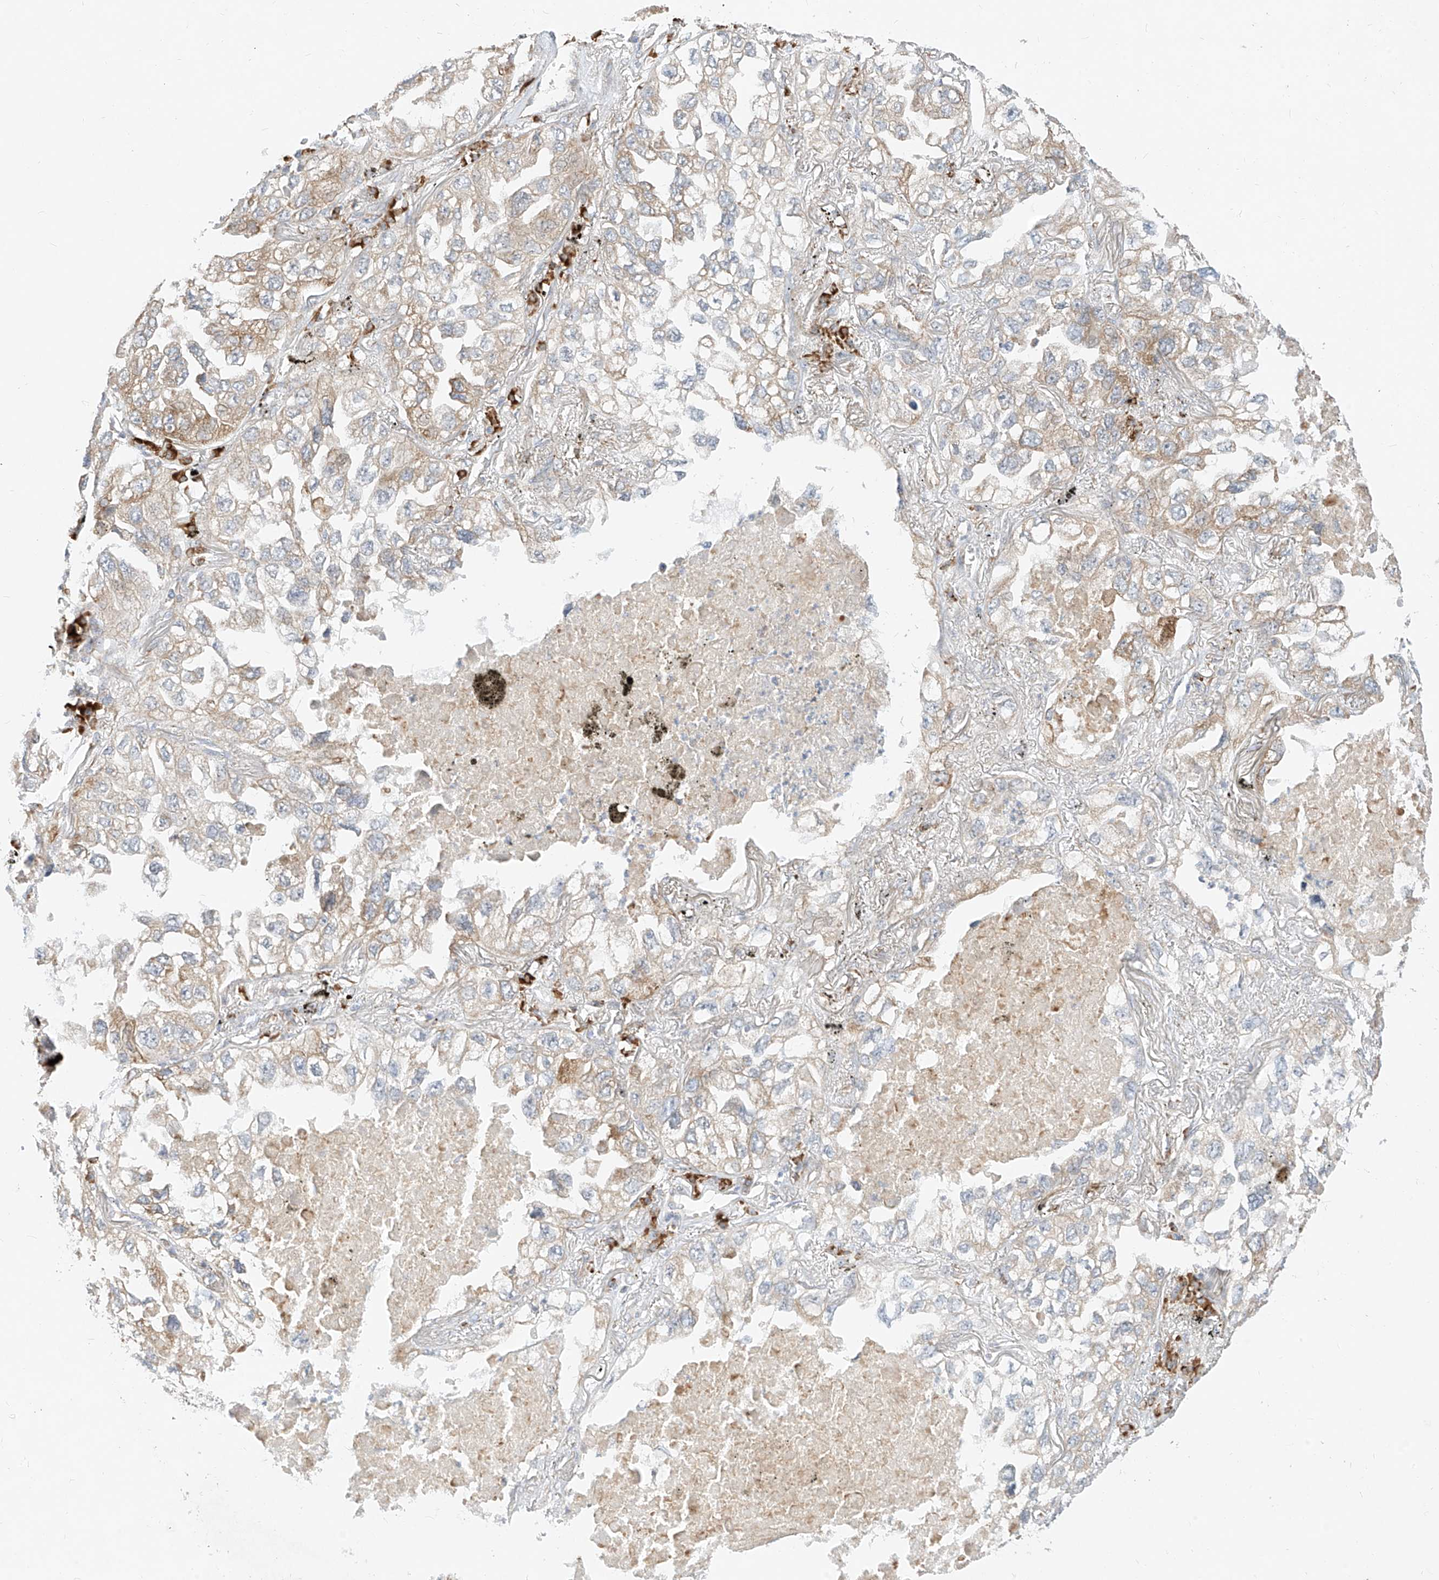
{"staining": {"intensity": "moderate", "quantity": "25%-75%", "location": "cytoplasmic/membranous"}, "tissue": "lung cancer", "cell_type": "Tumor cells", "image_type": "cancer", "snomed": [{"axis": "morphology", "description": "Adenocarcinoma, NOS"}, {"axis": "topography", "description": "Lung"}], "caption": "This image demonstrates IHC staining of lung adenocarcinoma, with medium moderate cytoplasmic/membranous positivity in about 25%-75% of tumor cells.", "gene": "STT3A", "patient": {"sex": "male", "age": 65}}